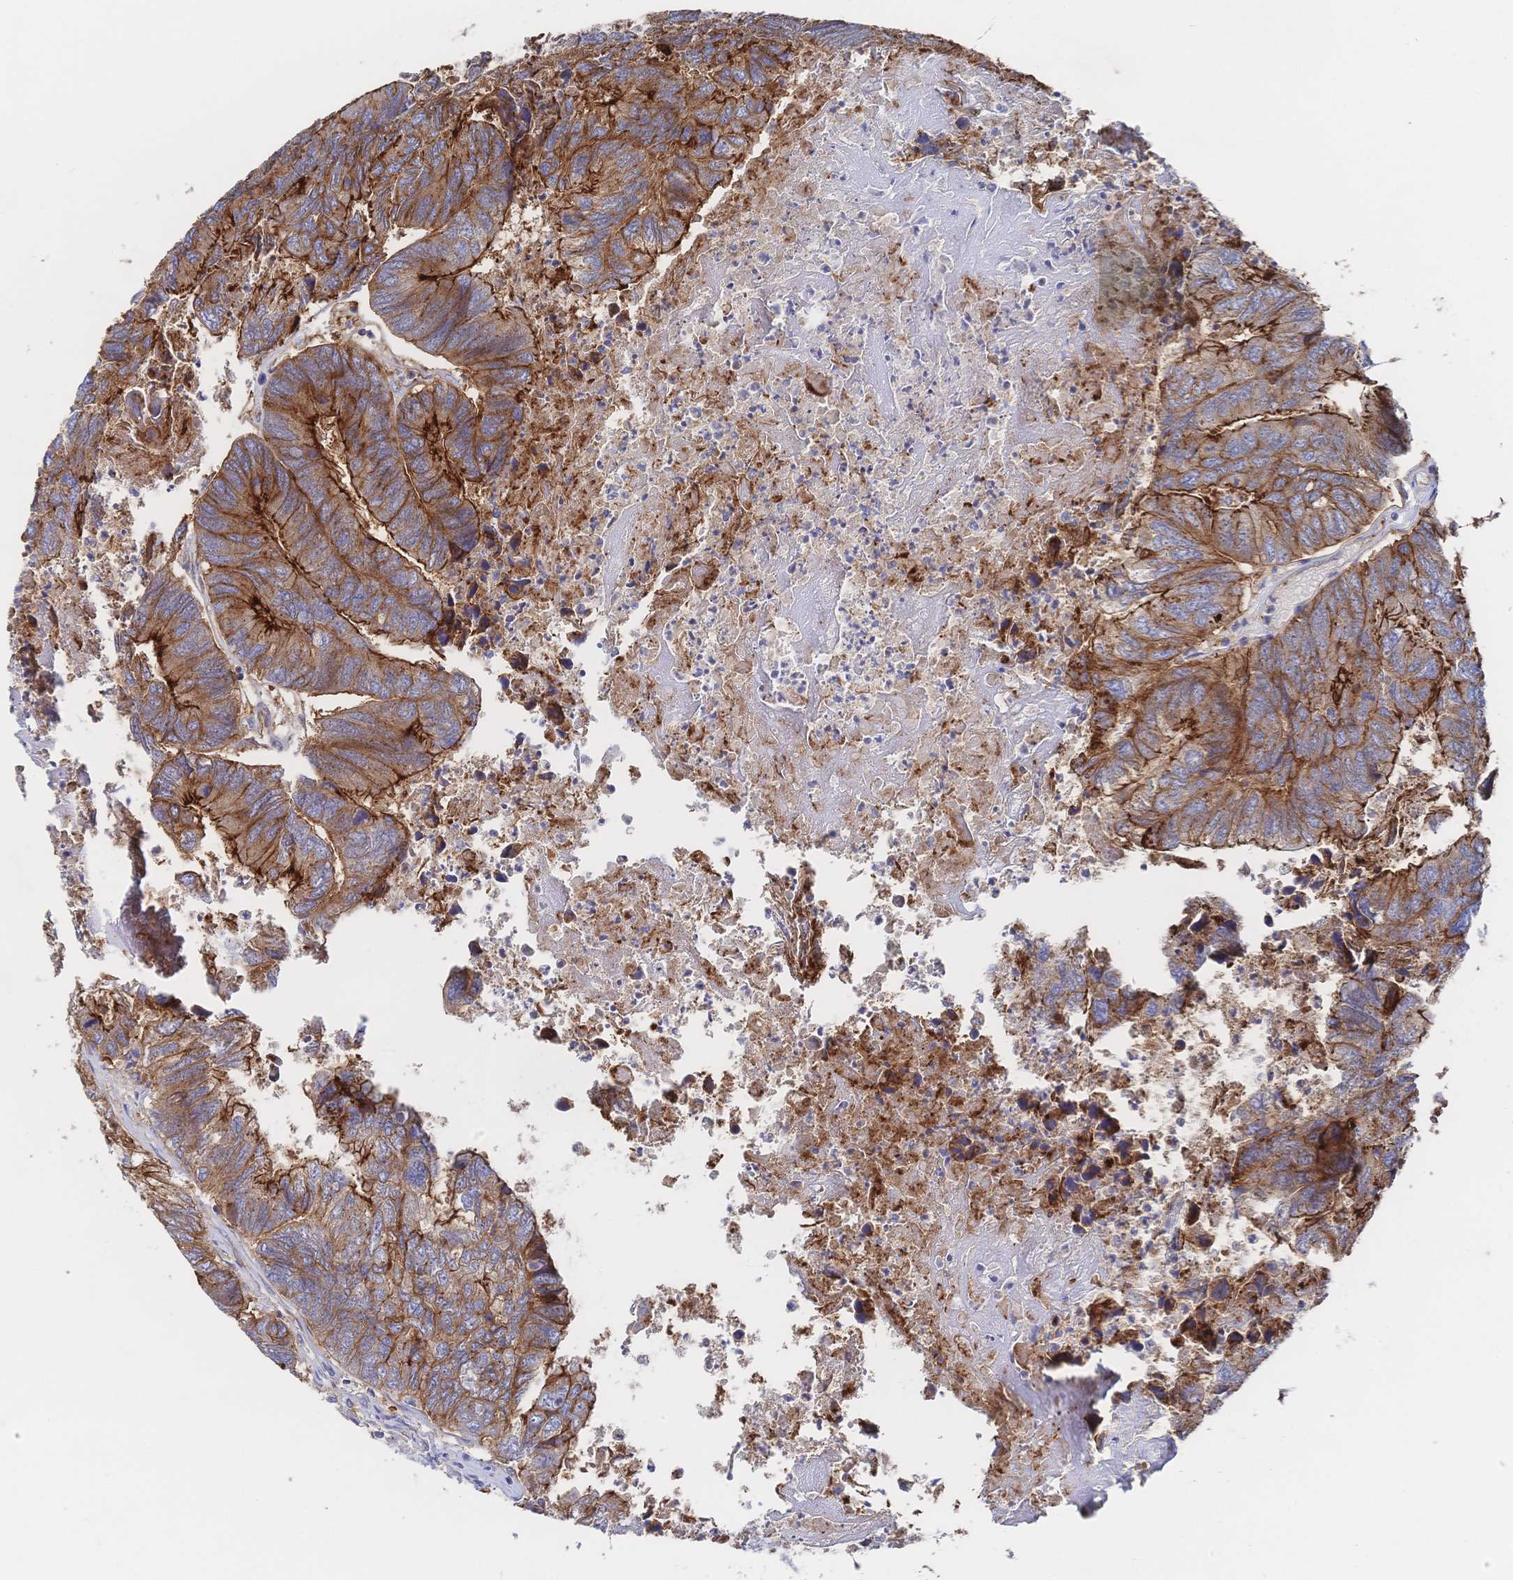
{"staining": {"intensity": "strong", "quantity": ">75%", "location": "cytoplasmic/membranous"}, "tissue": "colorectal cancer", "cell_type": "Tumor cells", "image_type": "cancer", "snomed": [{"axis": "morphology", "description": "Adenocarcinoma, NOS"}, {"axis": "topography", "description": "Colon"}], "caption": "High-magnification brightfield microscopy of colorectal adenocarcinoma stained with DAB (brown) and counterstained with hematoxylin (blue). tumor cells exhibit strong cytoplasmic/membranous staining is appreciated in about>75% of cells. (Stains: DAB in brown, nuclei in blue, Microscopy: brightfield microscopy at high magnification).", "gene": "F11R", "patient": {"sex": "female", "age": 67}}